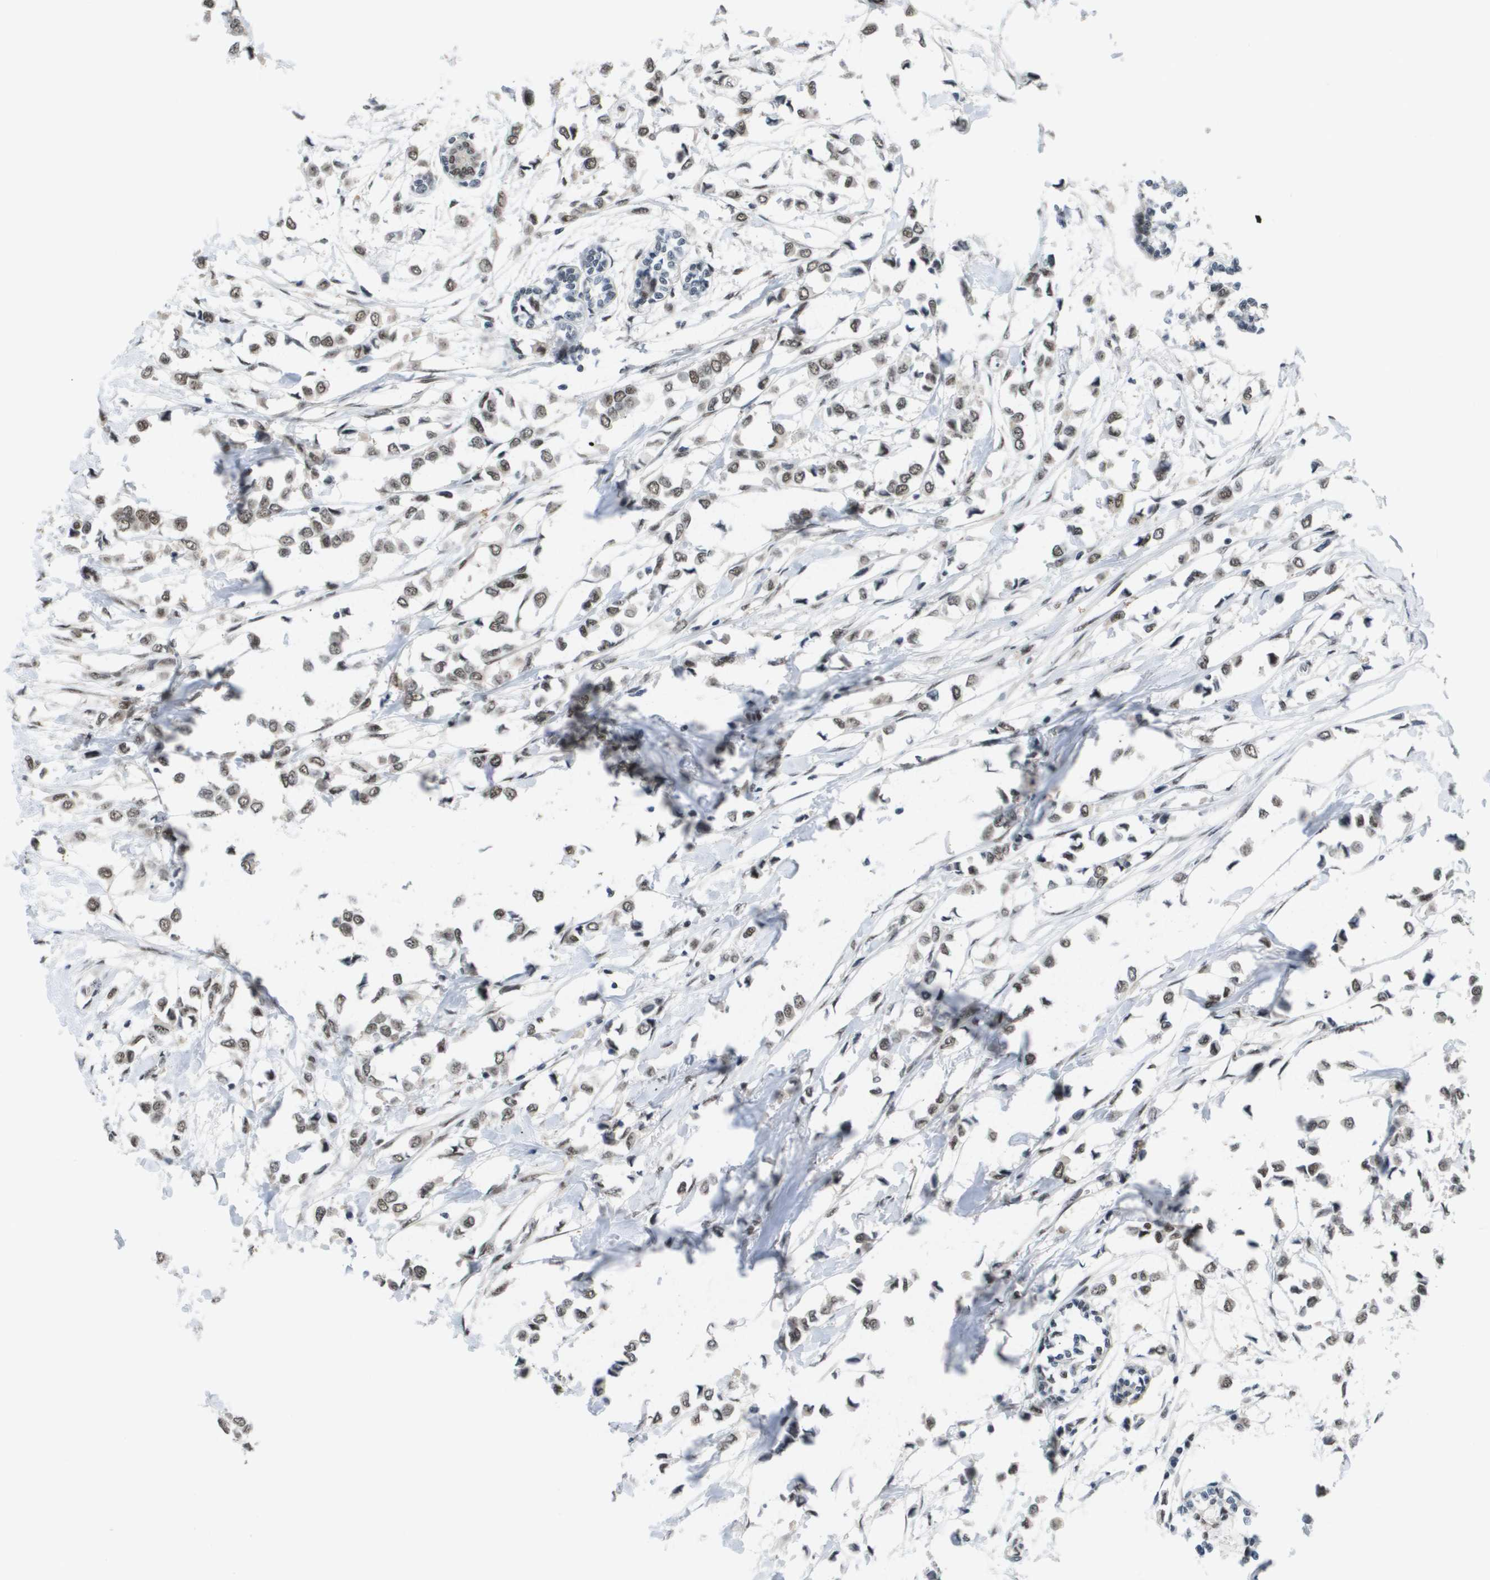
{"staining": {"intensity": "weak", "quantity": ">75%", "location": "nuclear"}, "tissue": "breast cancer", "cell_type": "Tumor cells", "image_type": "cancer", "snomed": [{"axis": "morphology", "description": "Lobular carcinoma"}, {"axis": "topography", "description": "Breast"}], "caption": "This photomicrograph reveals IHC staining of human breast cancer, with low weak nuclear positivity in about >75% of tumor cells.", "gene": "ISY1", "patient": {"sex": "female", "age": 51}}